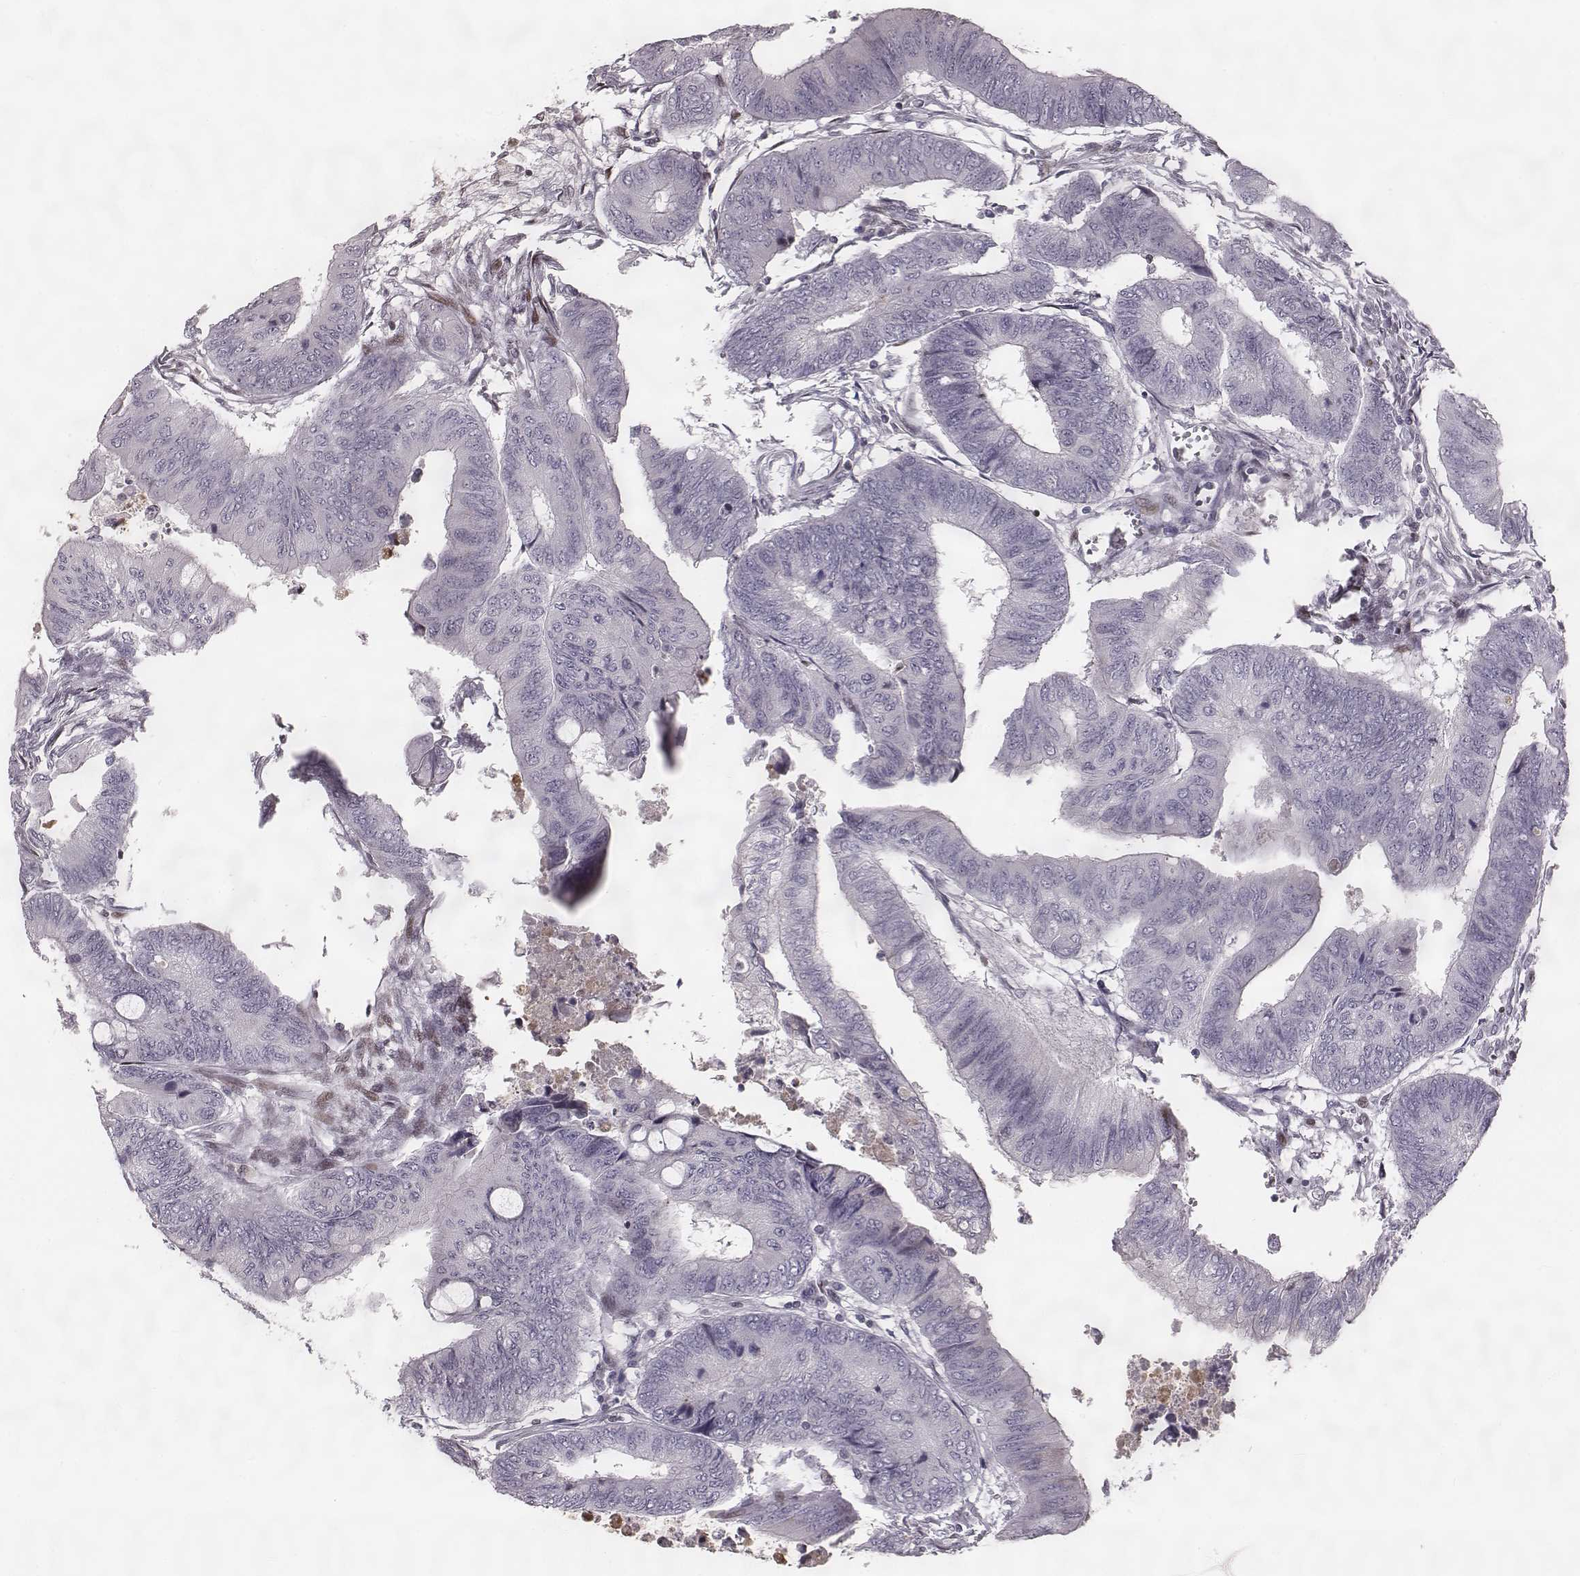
{"staining": {"intensity": "negative", "quantity": "none", "location": "none"}, "tissue": "colorectal cancer", "cell_type": "Tumor cells", "image_type": "cancer", "snomed": [{"axis": "morphology", "description": "Normal tissue, NOS"}, {"axis": "morphology", "description": "Adenocarcinoma, NOS"}, {"axis": "topography", "description": "Rectum"}, {"axis": "topography", "description": "Peripheral nerve tissue"}], "caption": "There is no significant staining in tumor cells of adenocarcinoma (colorectal).", "gene": "NDC1", "patient": {"sex": "male", "age": 92}}